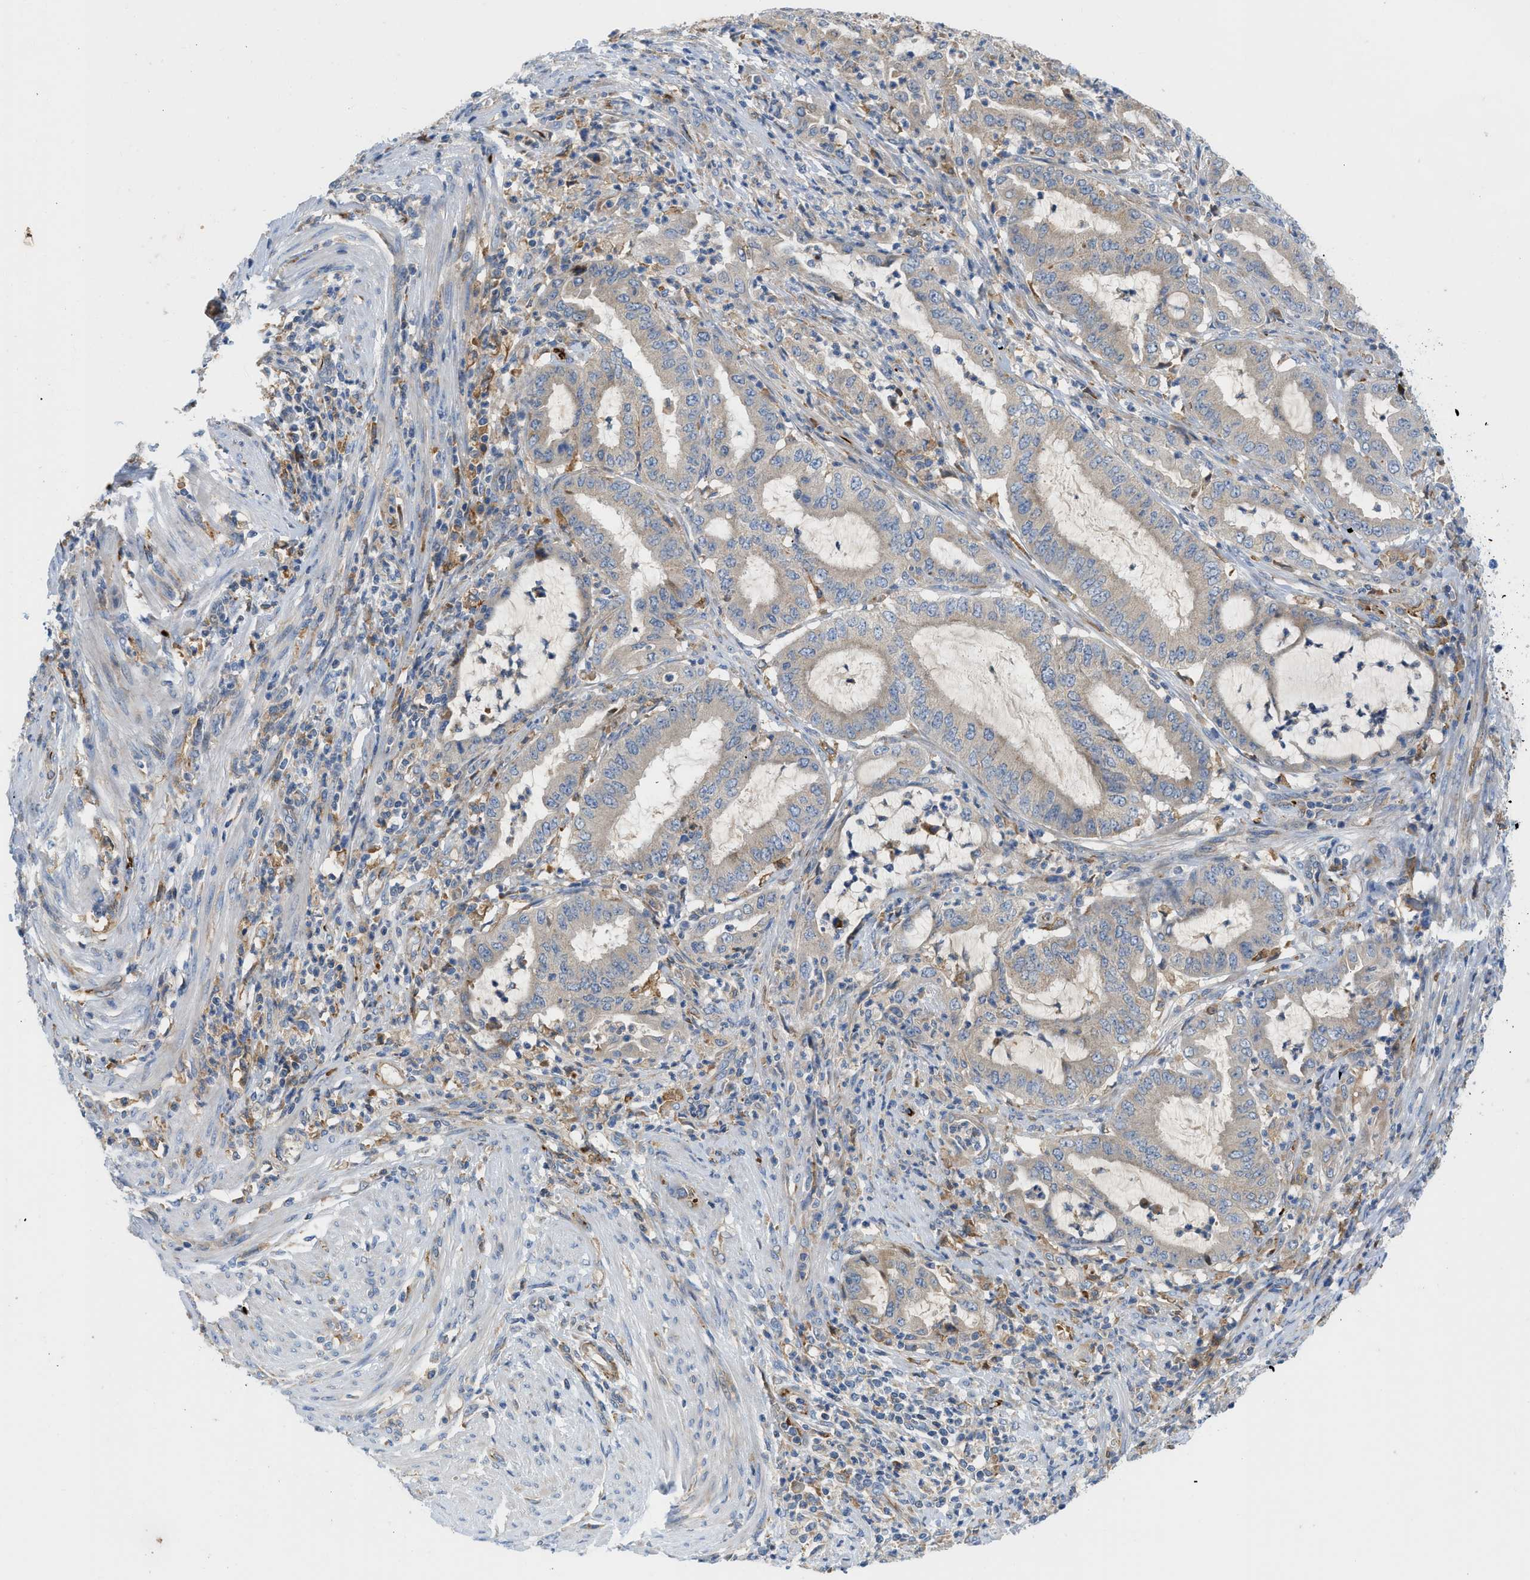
{"staining": {"intensity": "weak", "quantity": "<25%", "location": "cytoplasmic/membranous"}, "tissue": "endometrial cancer", "cell_type": "Tumor cells", "image_type": "cancer", "snomed": [{"axis": "morphology", "description": "Adenocarcinoma, NOS"}, {"axis": "topography", "description": "Endometrium"}], "caption": "This is an IHC histopathology image of human endometrial cancer. There is no staining in tumor cells.", "gene": "ZNF831", "patient": {"sex": "female", "age": 70}}